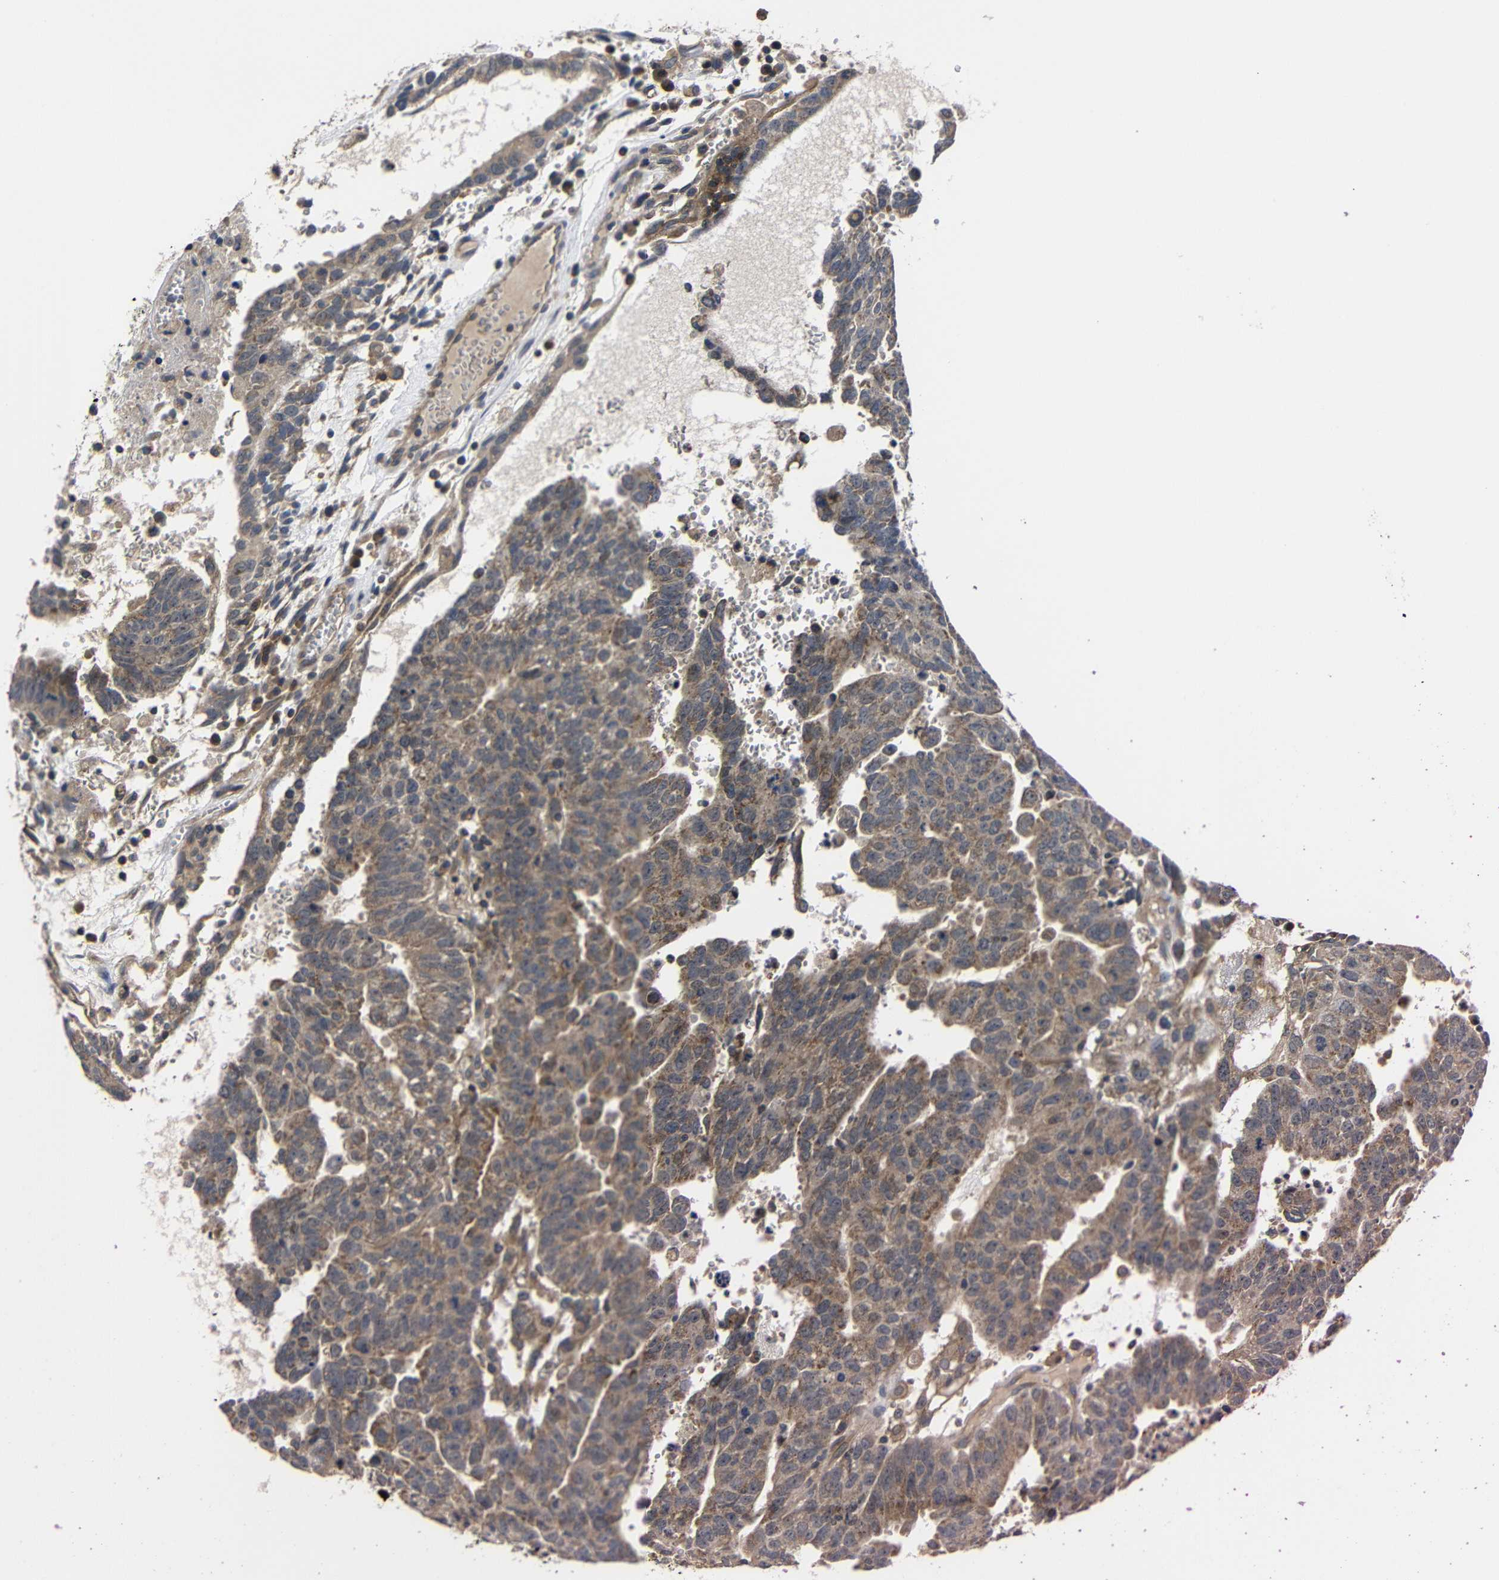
{"staining": {"intensity": "moderate", "quantity": ">75%", "location": "cytoplasmic/membranous"}, "tissue": "testis cancer", "cell_type": "Tumor cells", "image_type": "cancer", "snomed": [{"axis": "morphology", "description": "Seminoma, NOS"}, {"axis": "morphology", "description": "Carcinoma, Embryonal, NOS"}, {"axis": "topography", "description": "Testis"}], "caption": "Testis seminoma stained with DAB IHC shows medium levels of moderate cytoplasmic/membranous staining in about >75% of tumor cells.", "gene": "LPAR5", "patient": {"sex": "male", "age": 52}}